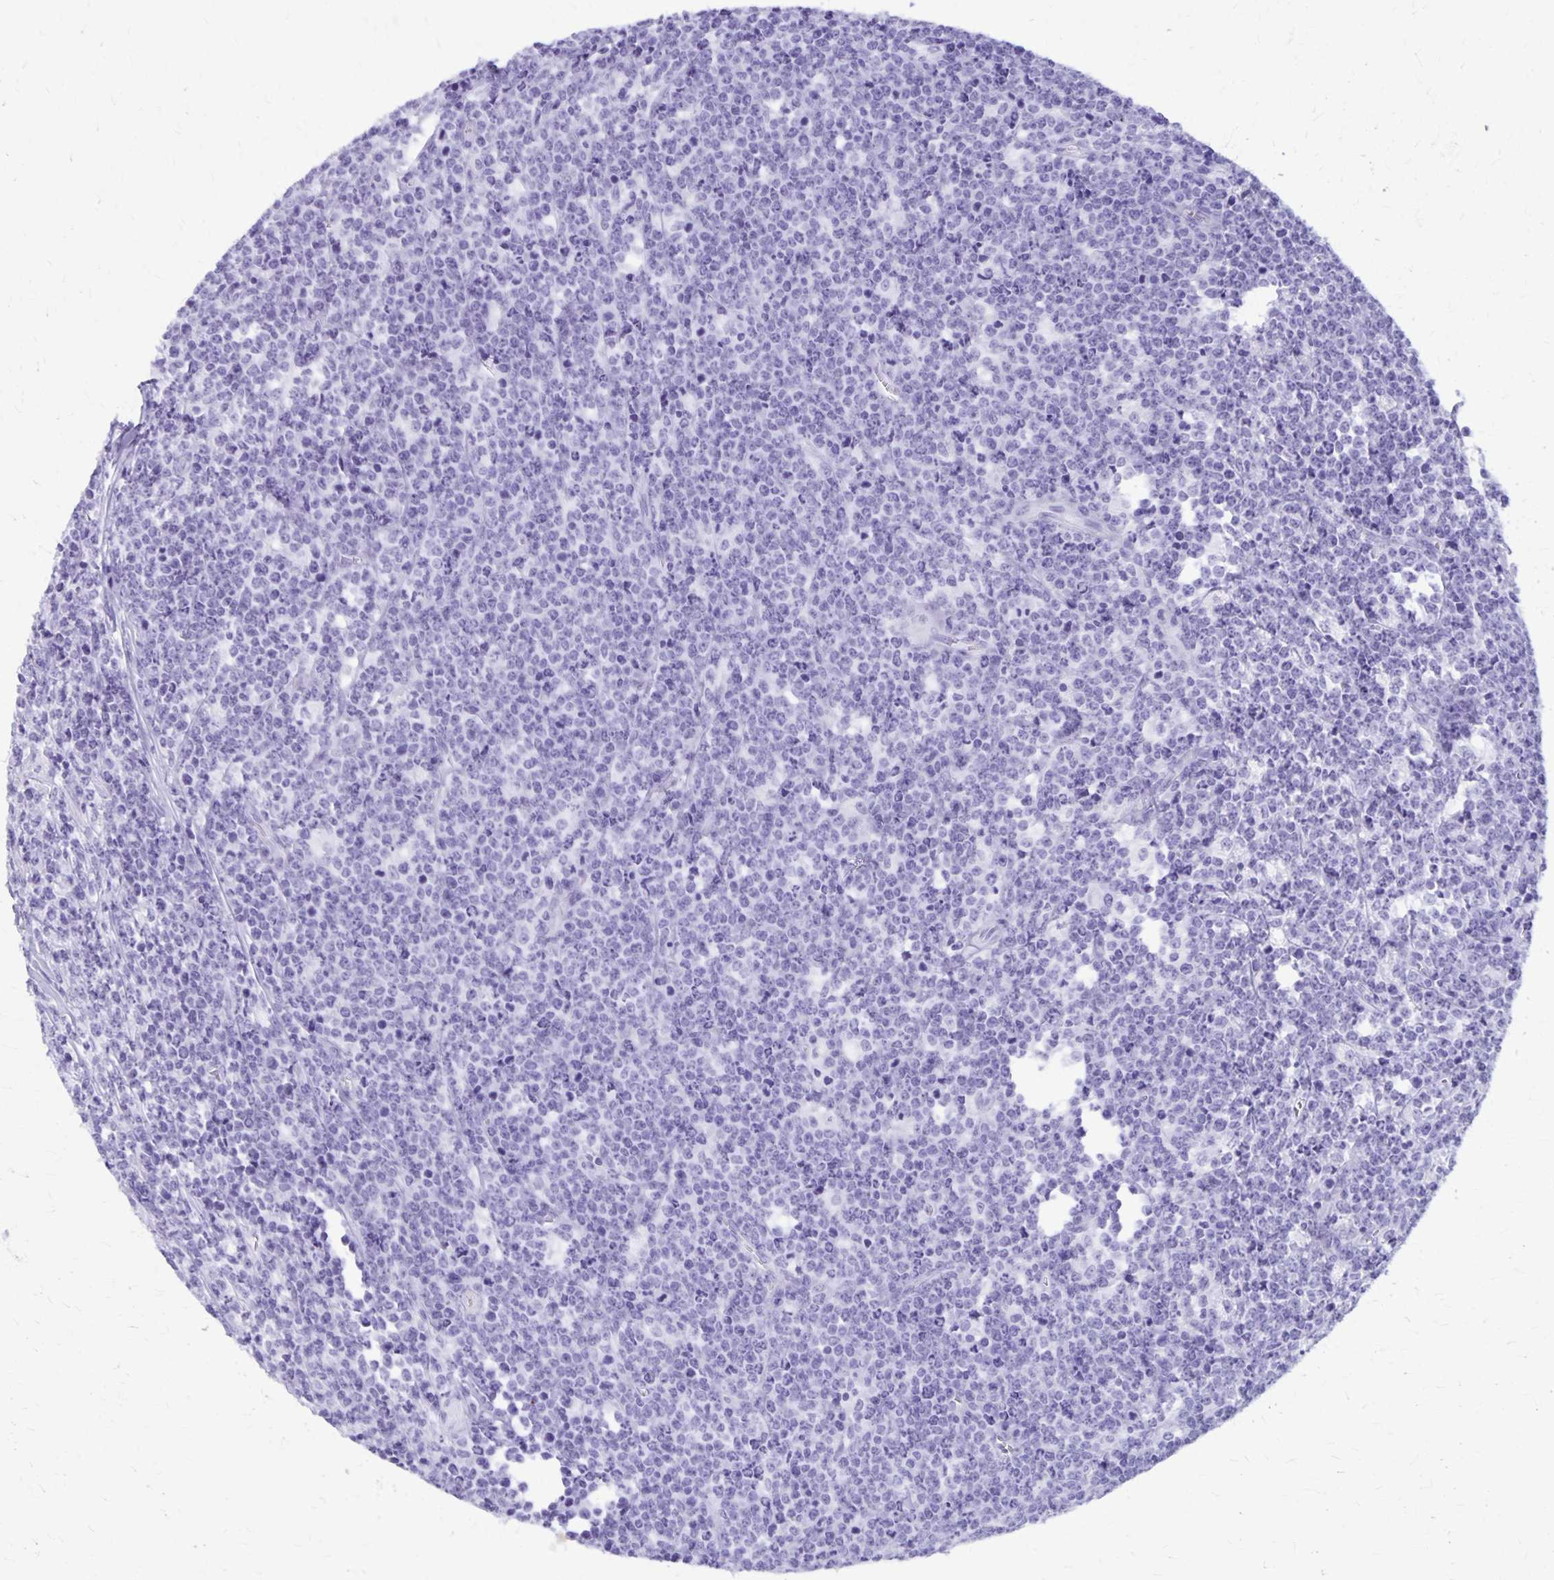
{"staining": {"intensity": "negative", "quantity": "none", "location": "none"}, "tissue": "lymphoma", "cell_type": "Tumor cells", "image_type": "cancer", "snomed": [{"axis": "morphology", "description": "Malignant lymphoma, non-Hodgkin's type, High grade"}, {"axis": "topography", "description": "Small intestine"}], "caption": "Tumor cells are negative for brown protein staining in malignant lymphoma, non-Hodgkin's type (high-grade). (DAB immunohistochemistry (IHC), high magnification).", "gene": "DEFA5", "patient": {"sex": "female", "age": 56}}